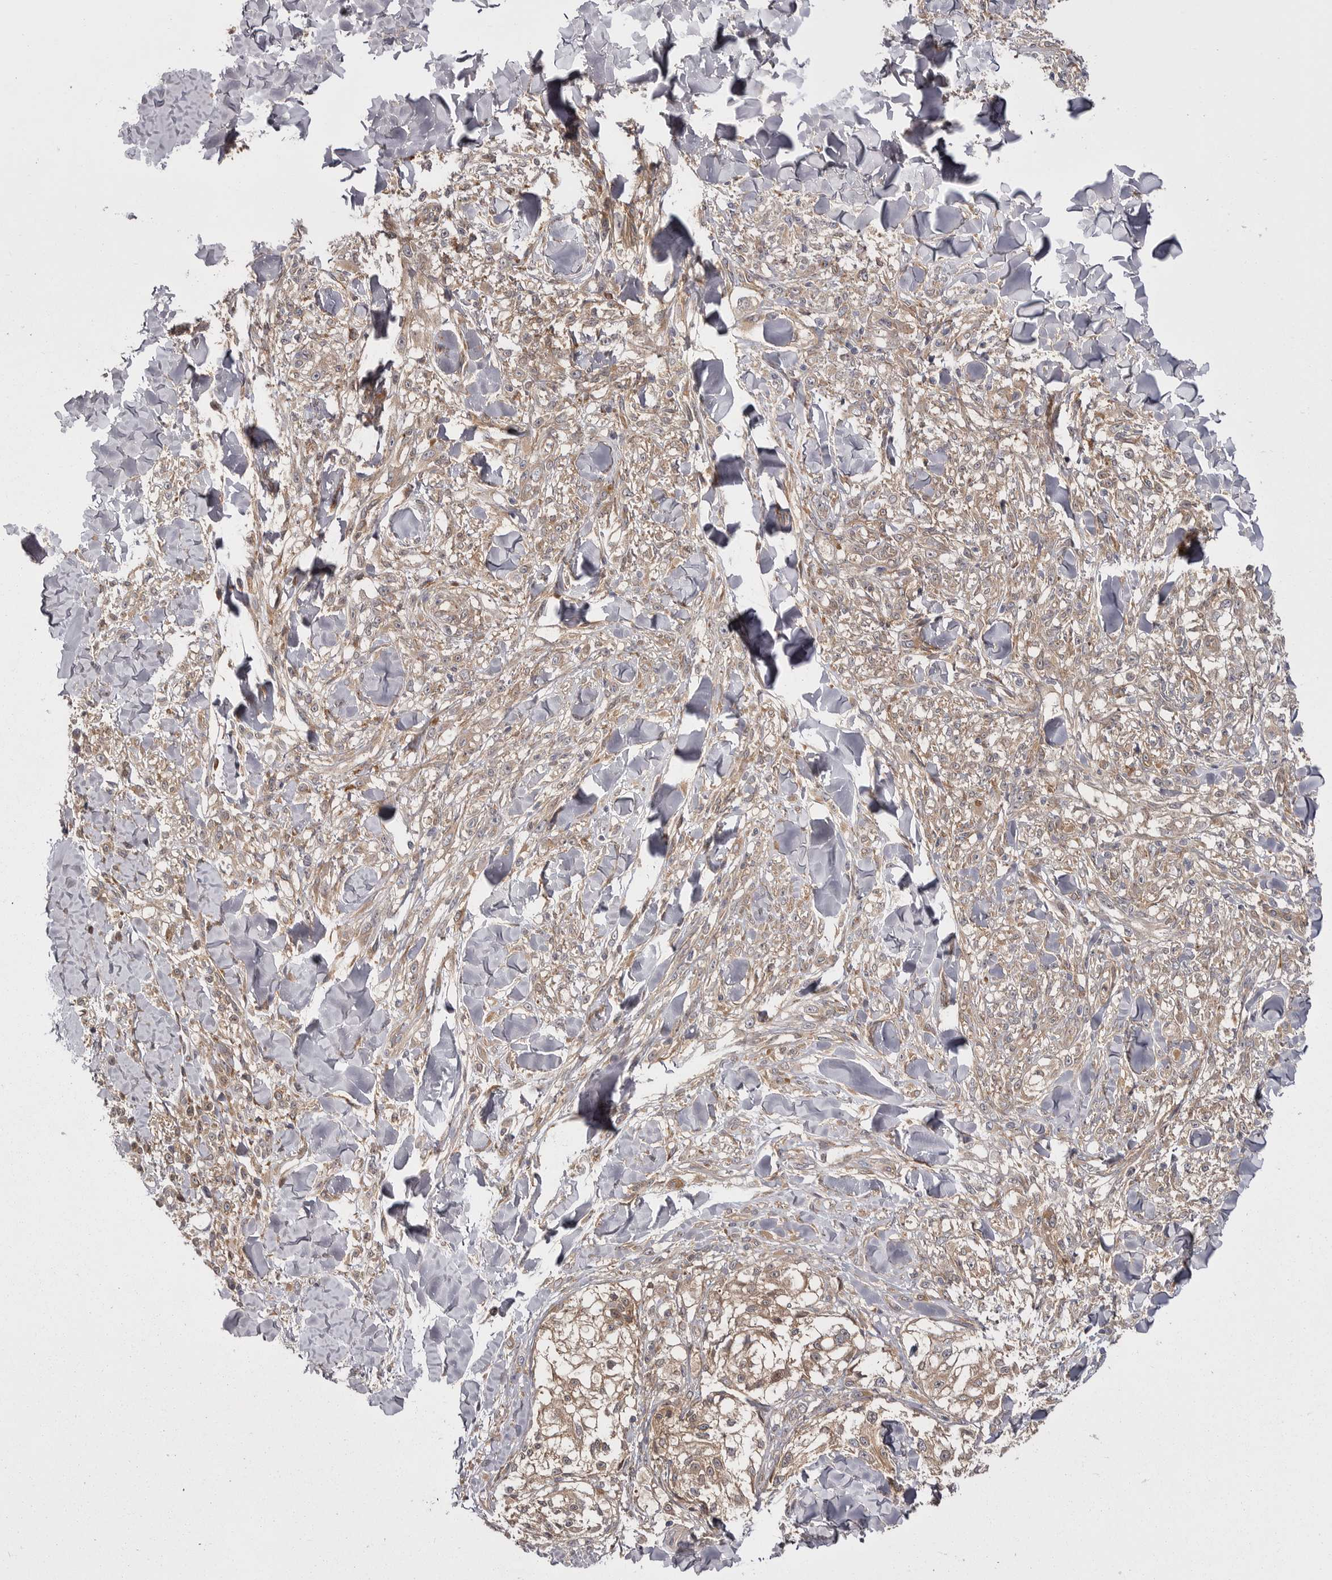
{"staining": {"intensity": "weak", "quantity": ">75%", "location": "cytoplasmic/membranous"}, "tissue": "melanoma", "cell_type": "Tumor cells", "image_type": "cancer", "snomed": [{"axis": "morphology", "description": "Malignant melanoma, NOS"}, {"axis": "topography", "description": "Skin of head"}], "caption": "Immunohistochemistry of melanoma exhibits low levels of weak cytoplasmic/membranous positivity in about >75% of tumor cells.", "gene": "OSBPL9", "patient": {"sex": "male", "age": 83}}